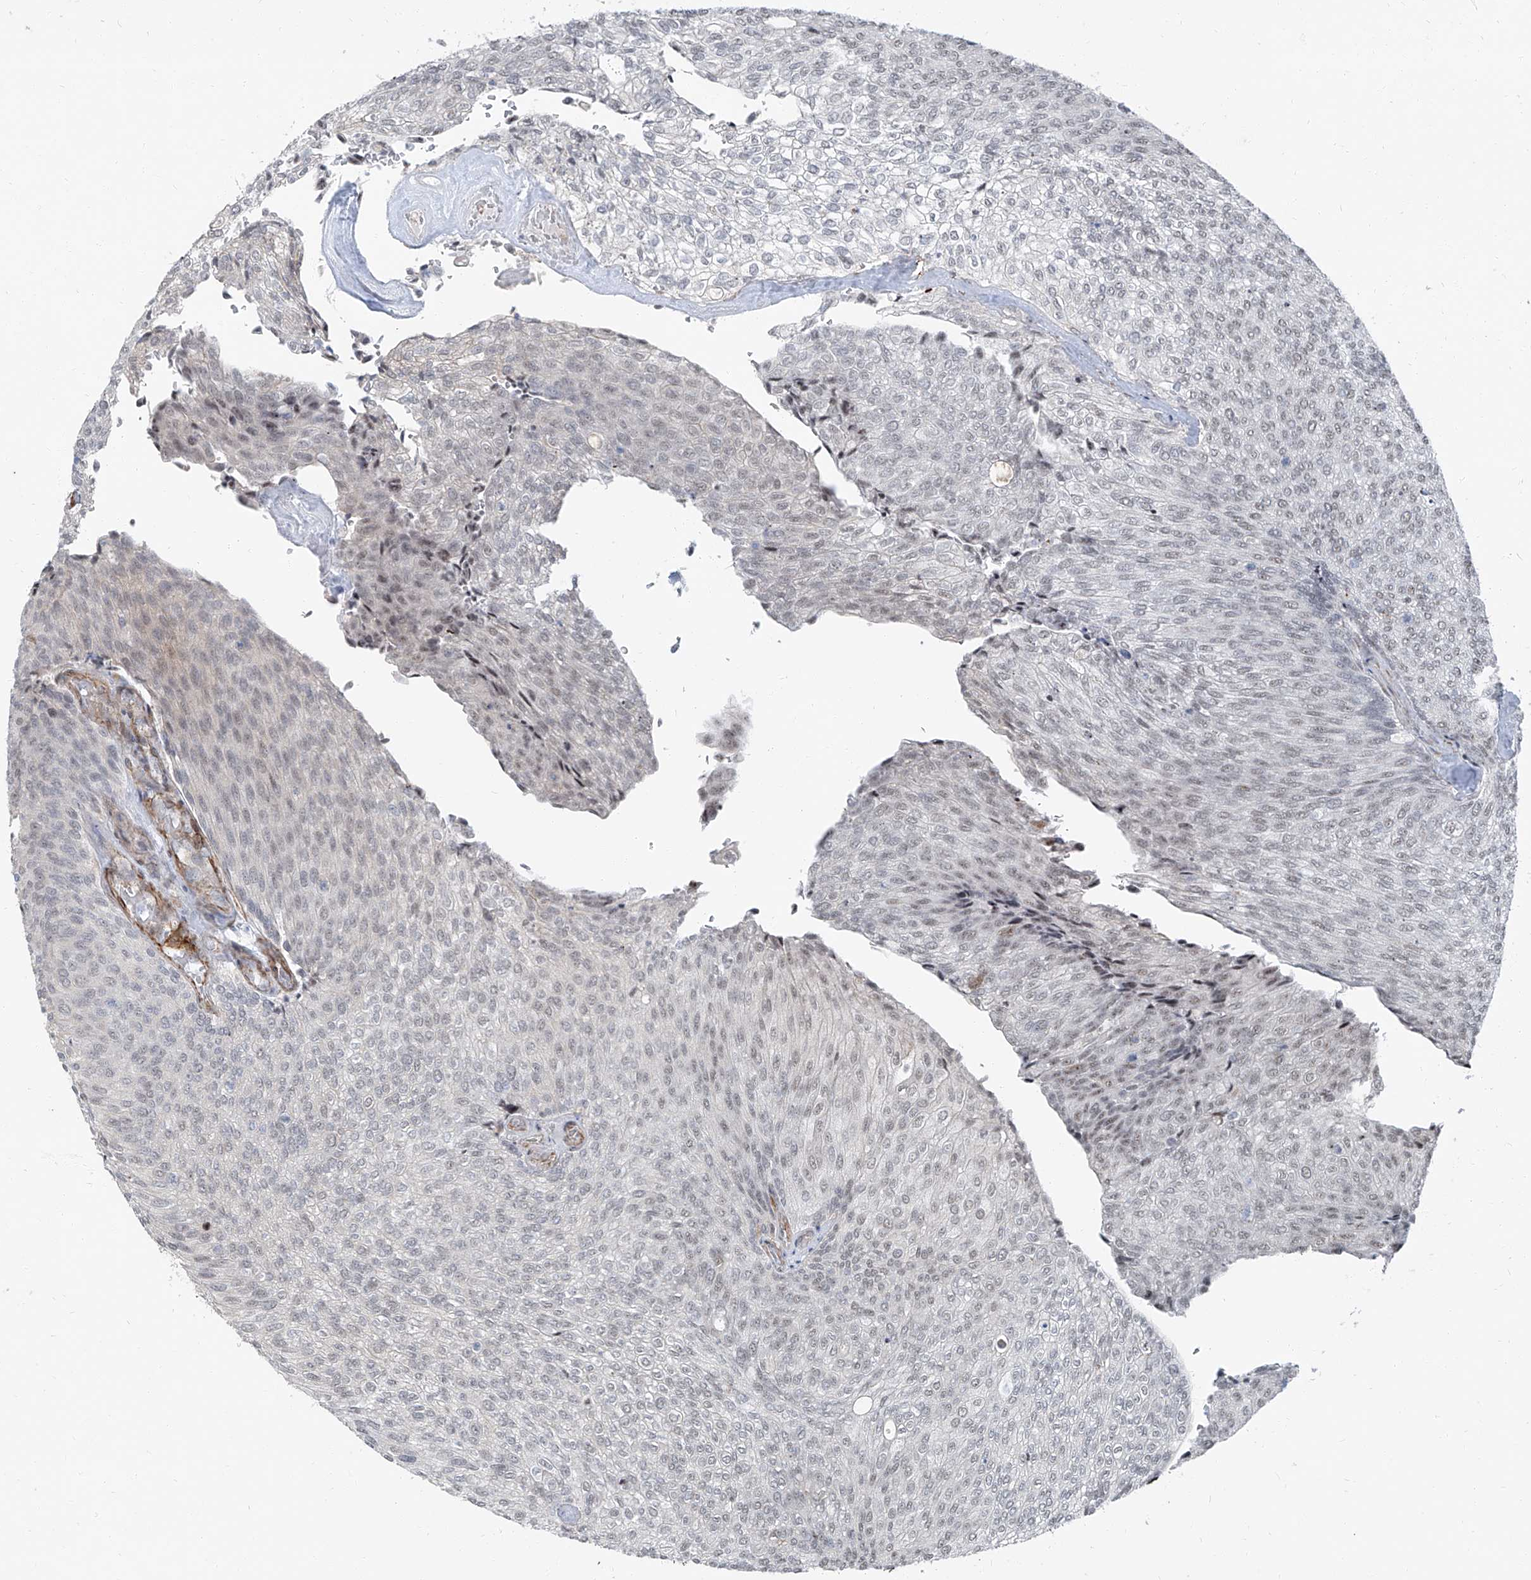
{"staining": {"intensity": "negative", "quantity": "none", "location": "none"}, "tissue": "urothelial cancer", "cell_type": "Tumor cells", "image_type": "cancer", "snomed": [{"axis": "morphology", "description": "Urothelial carcinoma, Low grade"}, {"axis": "topography", "description": "Urinary bladder"}], "caption": "A micrograph of human urothelial cancer is negative for staining in tumor cells.", "gene": "TXLNB", "patient": {"sex": "female", "age": 79}}